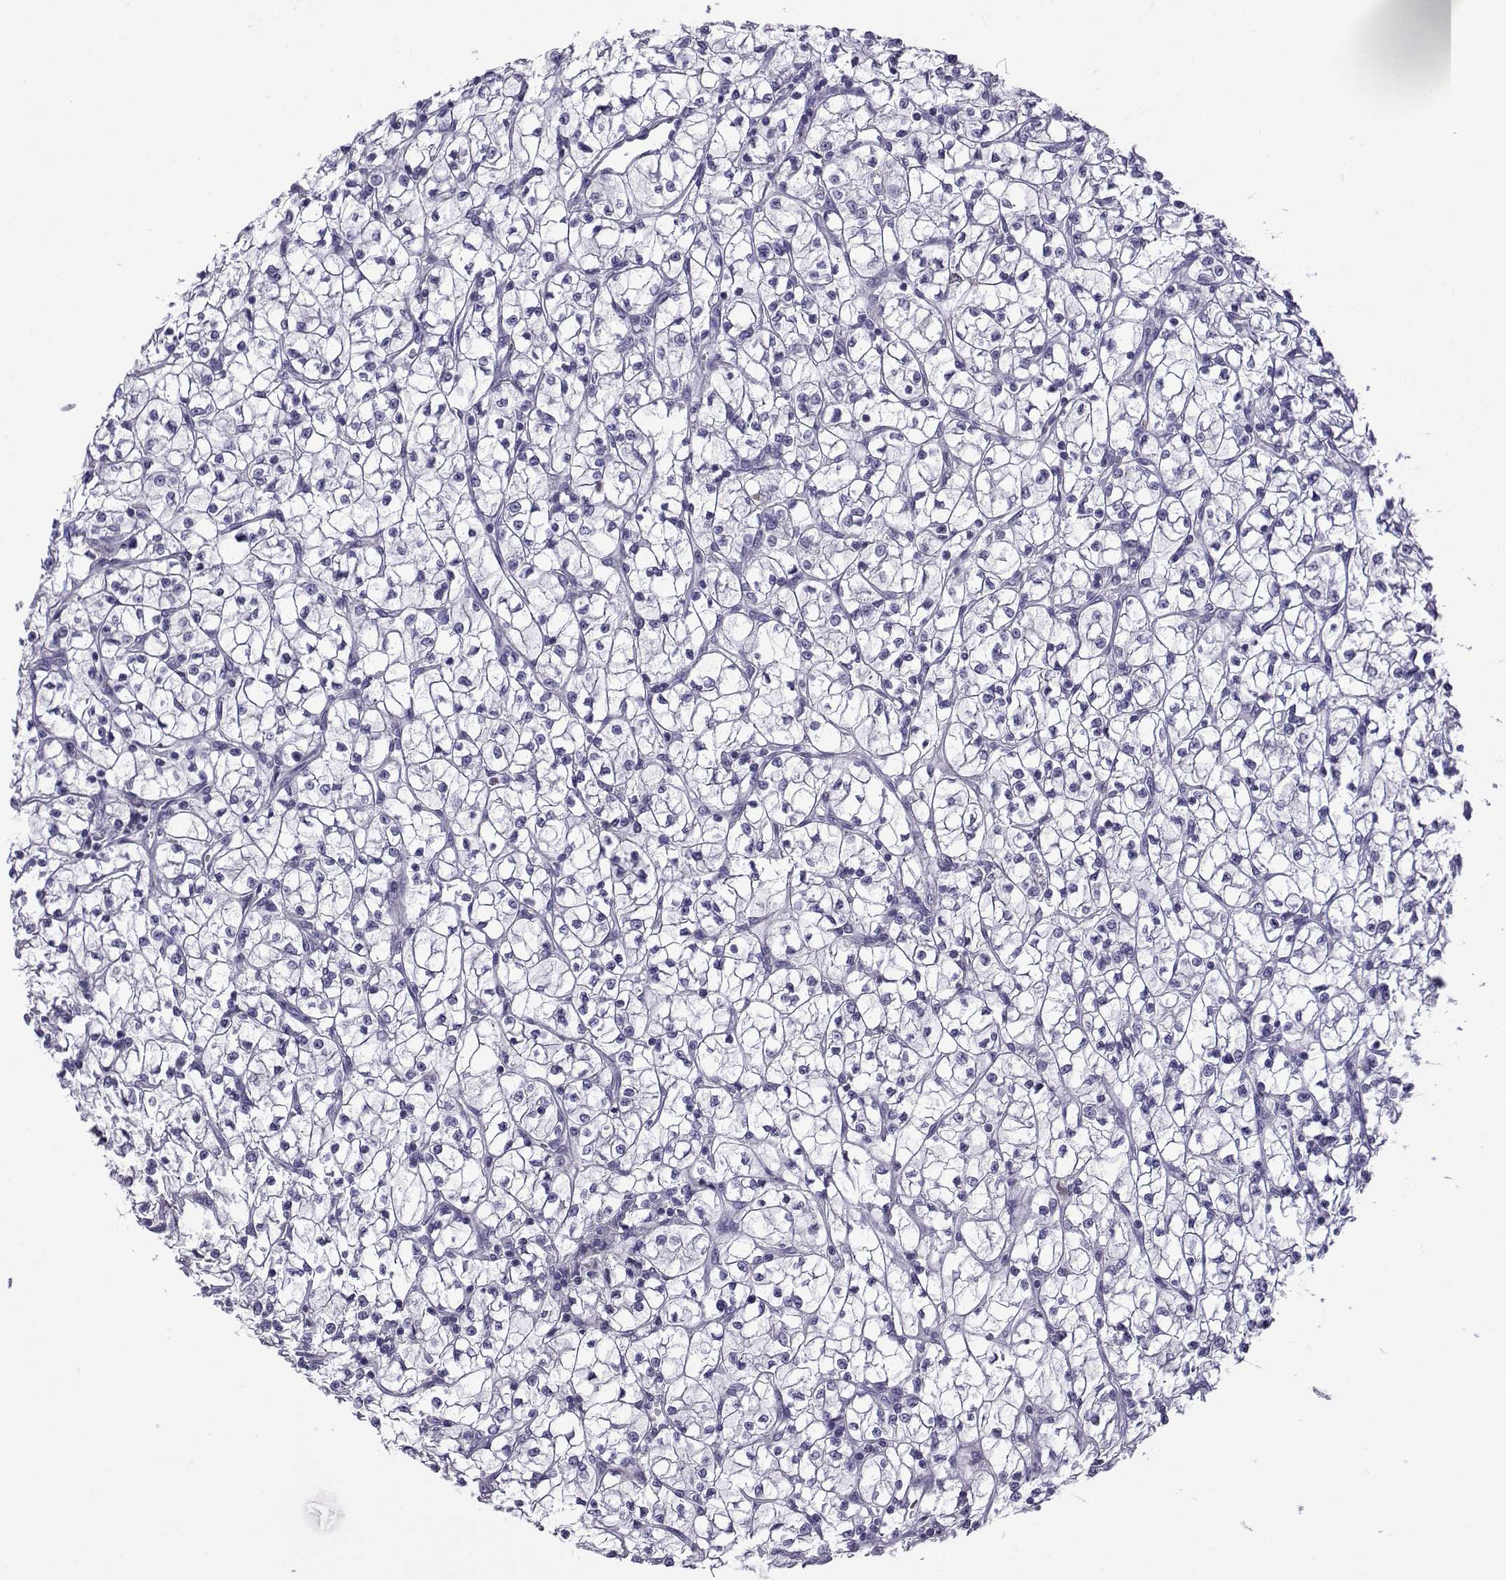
{"staining": {"intensity": "negative", "quantity": "none", "location": "none"}, "tissue": "renal cancer", "cell_type": "Tumor cells", "image_type": "cancer", "snomed": [{"axis": "morphology", "description": "Adenocarcinoma, NOS"}, {"axis": "topography", "description": "Kidney"}], "caption": "IHC image of human renal cancer stained for a protein (brown), which displays no staining in tumor cells.", "gene": "MRGBP", "patient": {"sex": "female", "age": 64}}